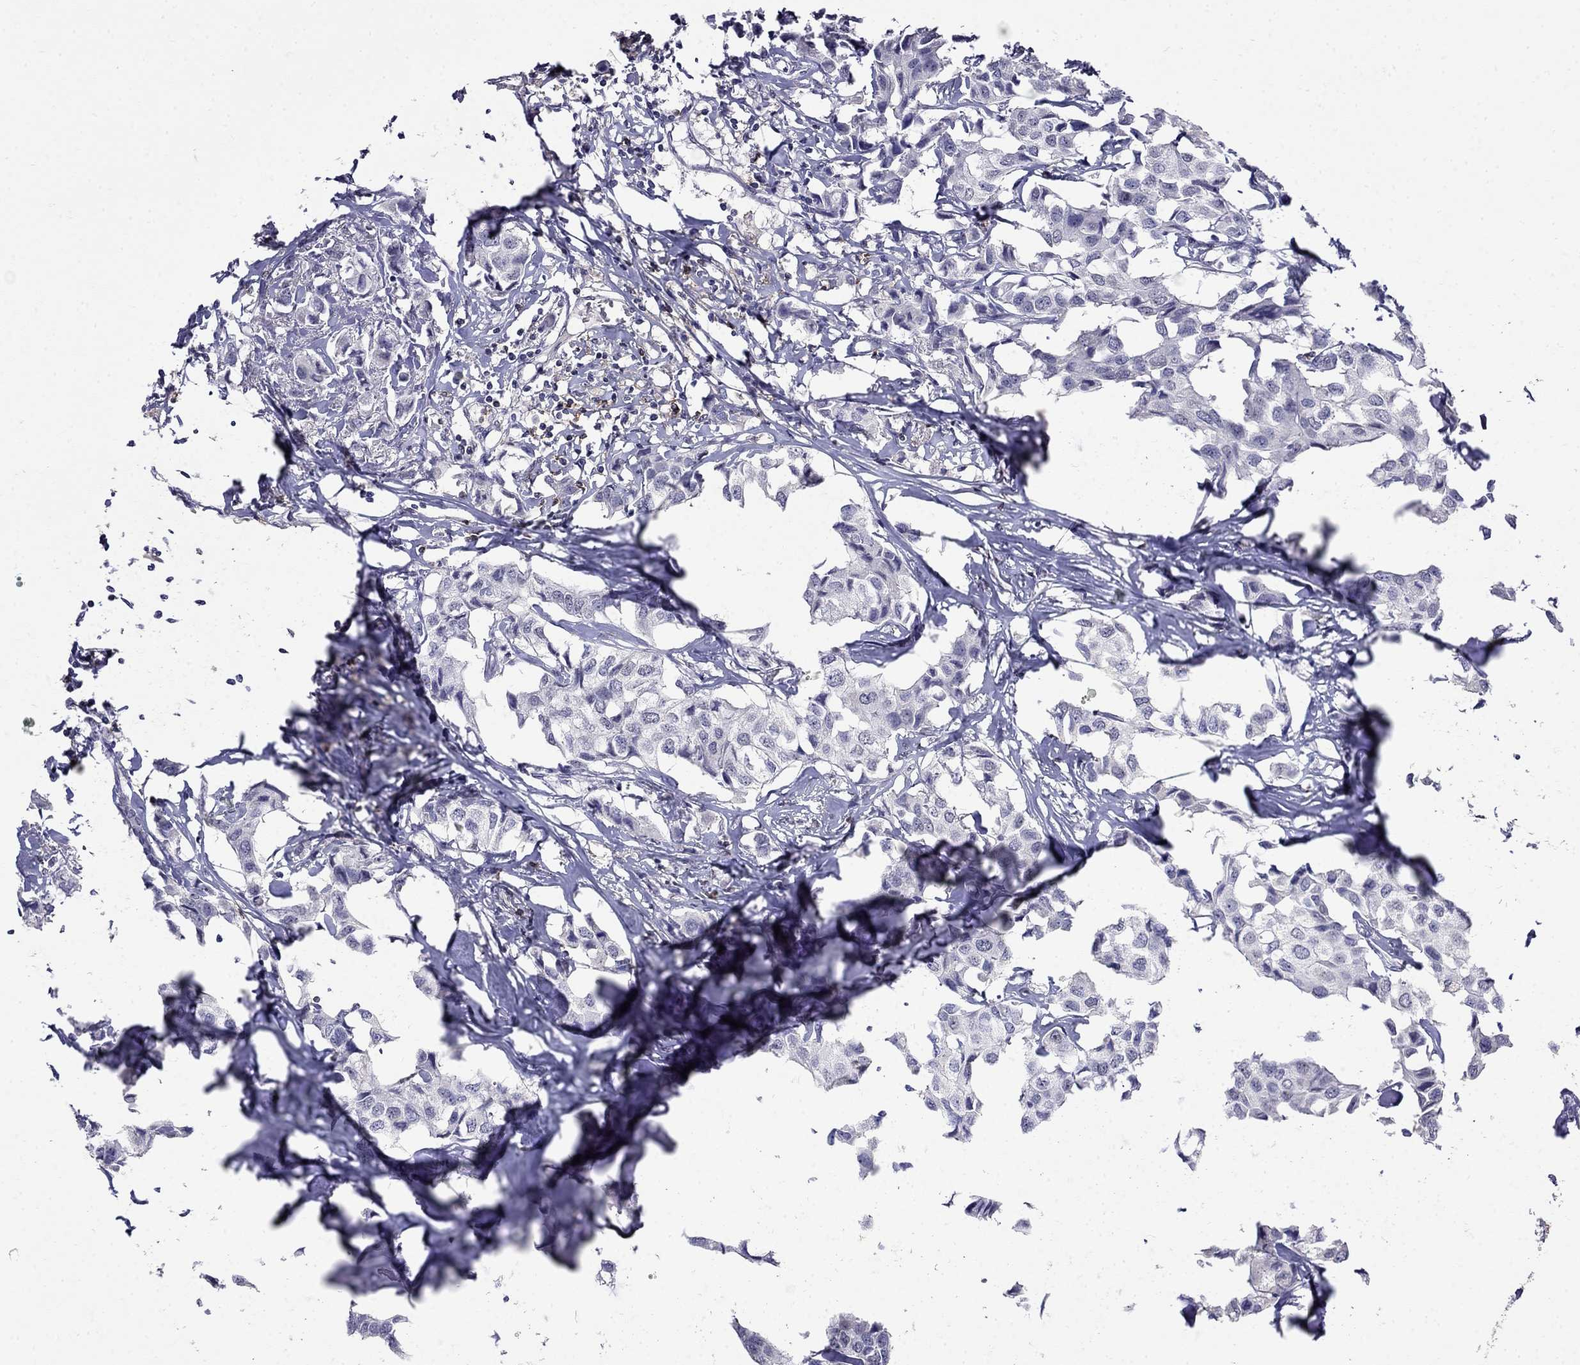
{"staining": {"intensity": "negative", "quantity": "none", "location": "none"}, "tissue": "breast cancer", "cell_type": "Tumor cells", "image_type": "cancer", "snomed": [{"axis": "morphology", "description": "Duct carcinoma"}, {"axis": "topography", "description": "Breast"}], "caption": "The IHC photomicrograph has no significant staining in tumor cells of infiltrating ductal carcinoma (breast) tissue. (DAB (3,3'-diaminobenzidine) immunohistochemistry visualized using brightfield microscopy, high magnification).", "gene": "CD8B", "patient": {"sex": "female", "age": 80}}